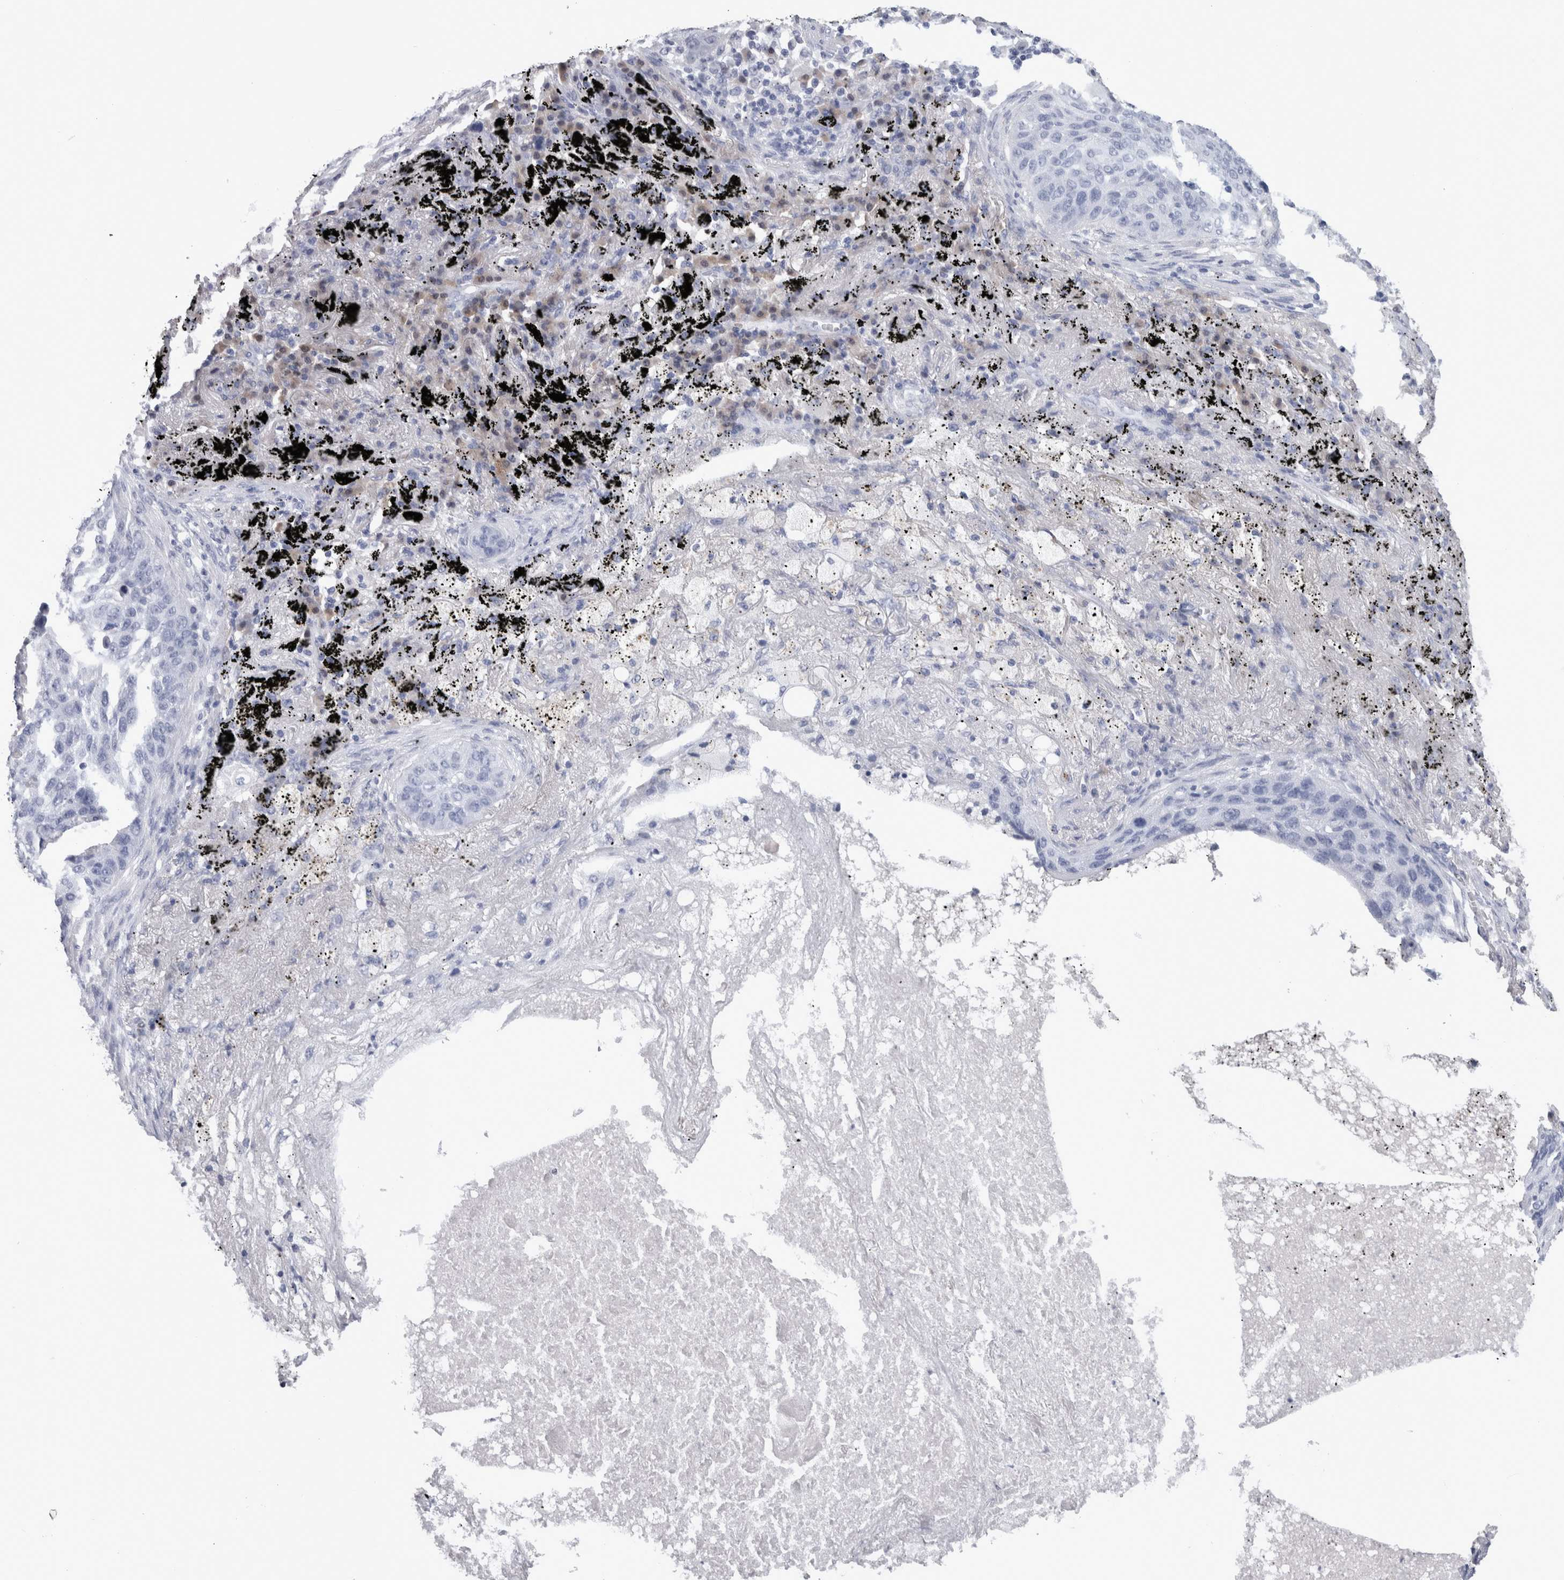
{"staining": {"intensity": "negative", "quantity": "none", "location": "none"}, "tissue": "lung cancer", "cell_type": "Tumor cells", "image_type": "cancer", "snomed": [{"axis": "morphology", "description": "Squamous cell carcinoma, NOS"}, {"axis": "topography", "description": "Lung"}], "caption": "DAB immunohistochemical staining of human squamous cell carcinoma (lung) reveals no significant positivity in tumor cells.", "gene": "CA8", "patient": {"sex": "female", "age": 63}}